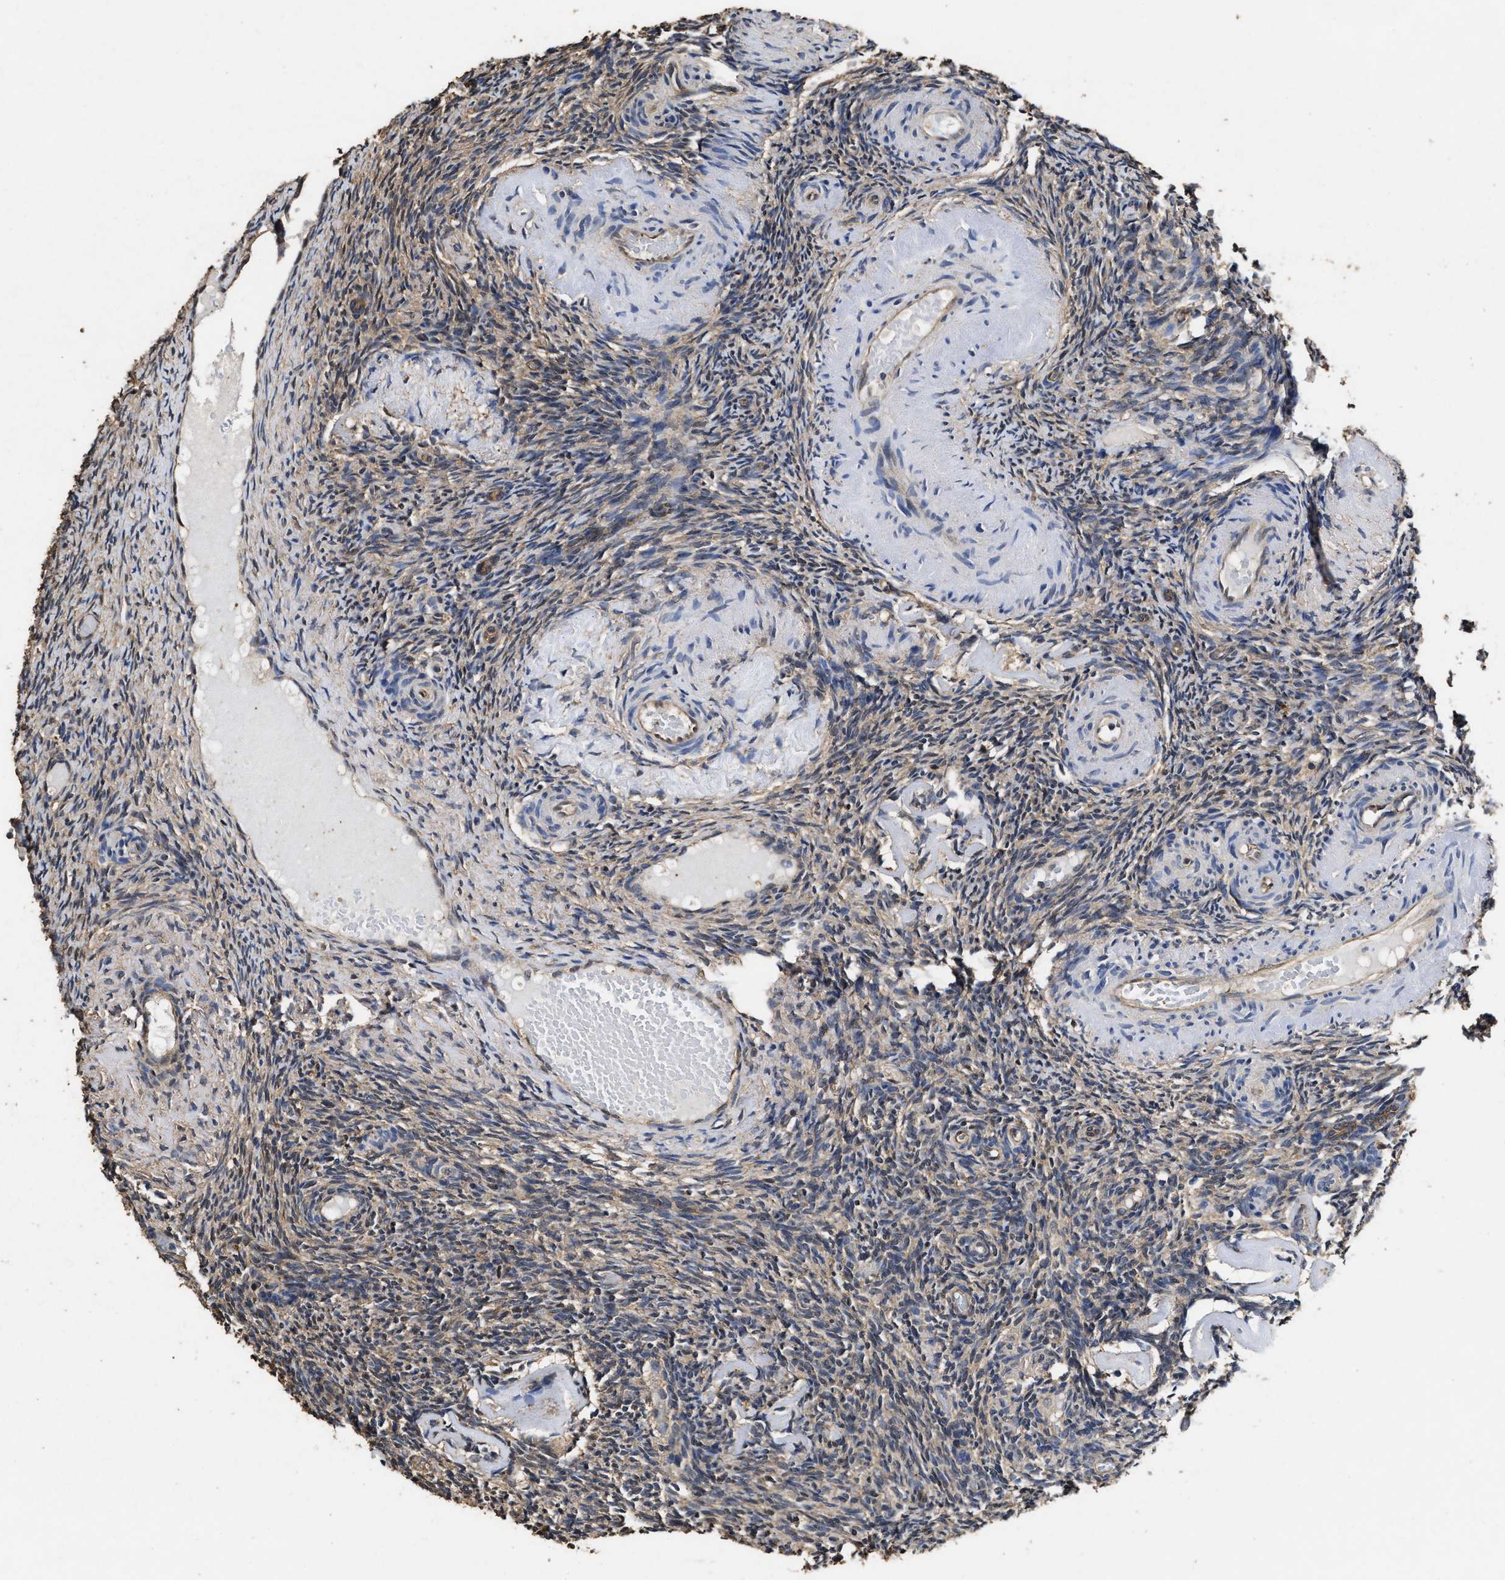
{"staining": {"intensity": "weak", "quantity": "25%-75%", "location": "cytoplasmic/membranous"}, "tissue": "ovary", "cell_type": "Ovarian stroma cells", "image_type": "normal", "snomed": [{"axis": "morphology", "description": "Normal tissue, NOS"}, {"axis": "topography", "description": "Ovary"}], "caption": "Immunohistochemical staining of normal ovary demonstrates weak cytoplasmic/membranous protein staining in about 25%-75% of ovarian stroma cells. (Stains: DAB in brown, nuclei in blue, Microscopy: brightfield microscopy at high magnification).", "gene": "YWHAE", "patient": {"sex": "female", "age": 60}}